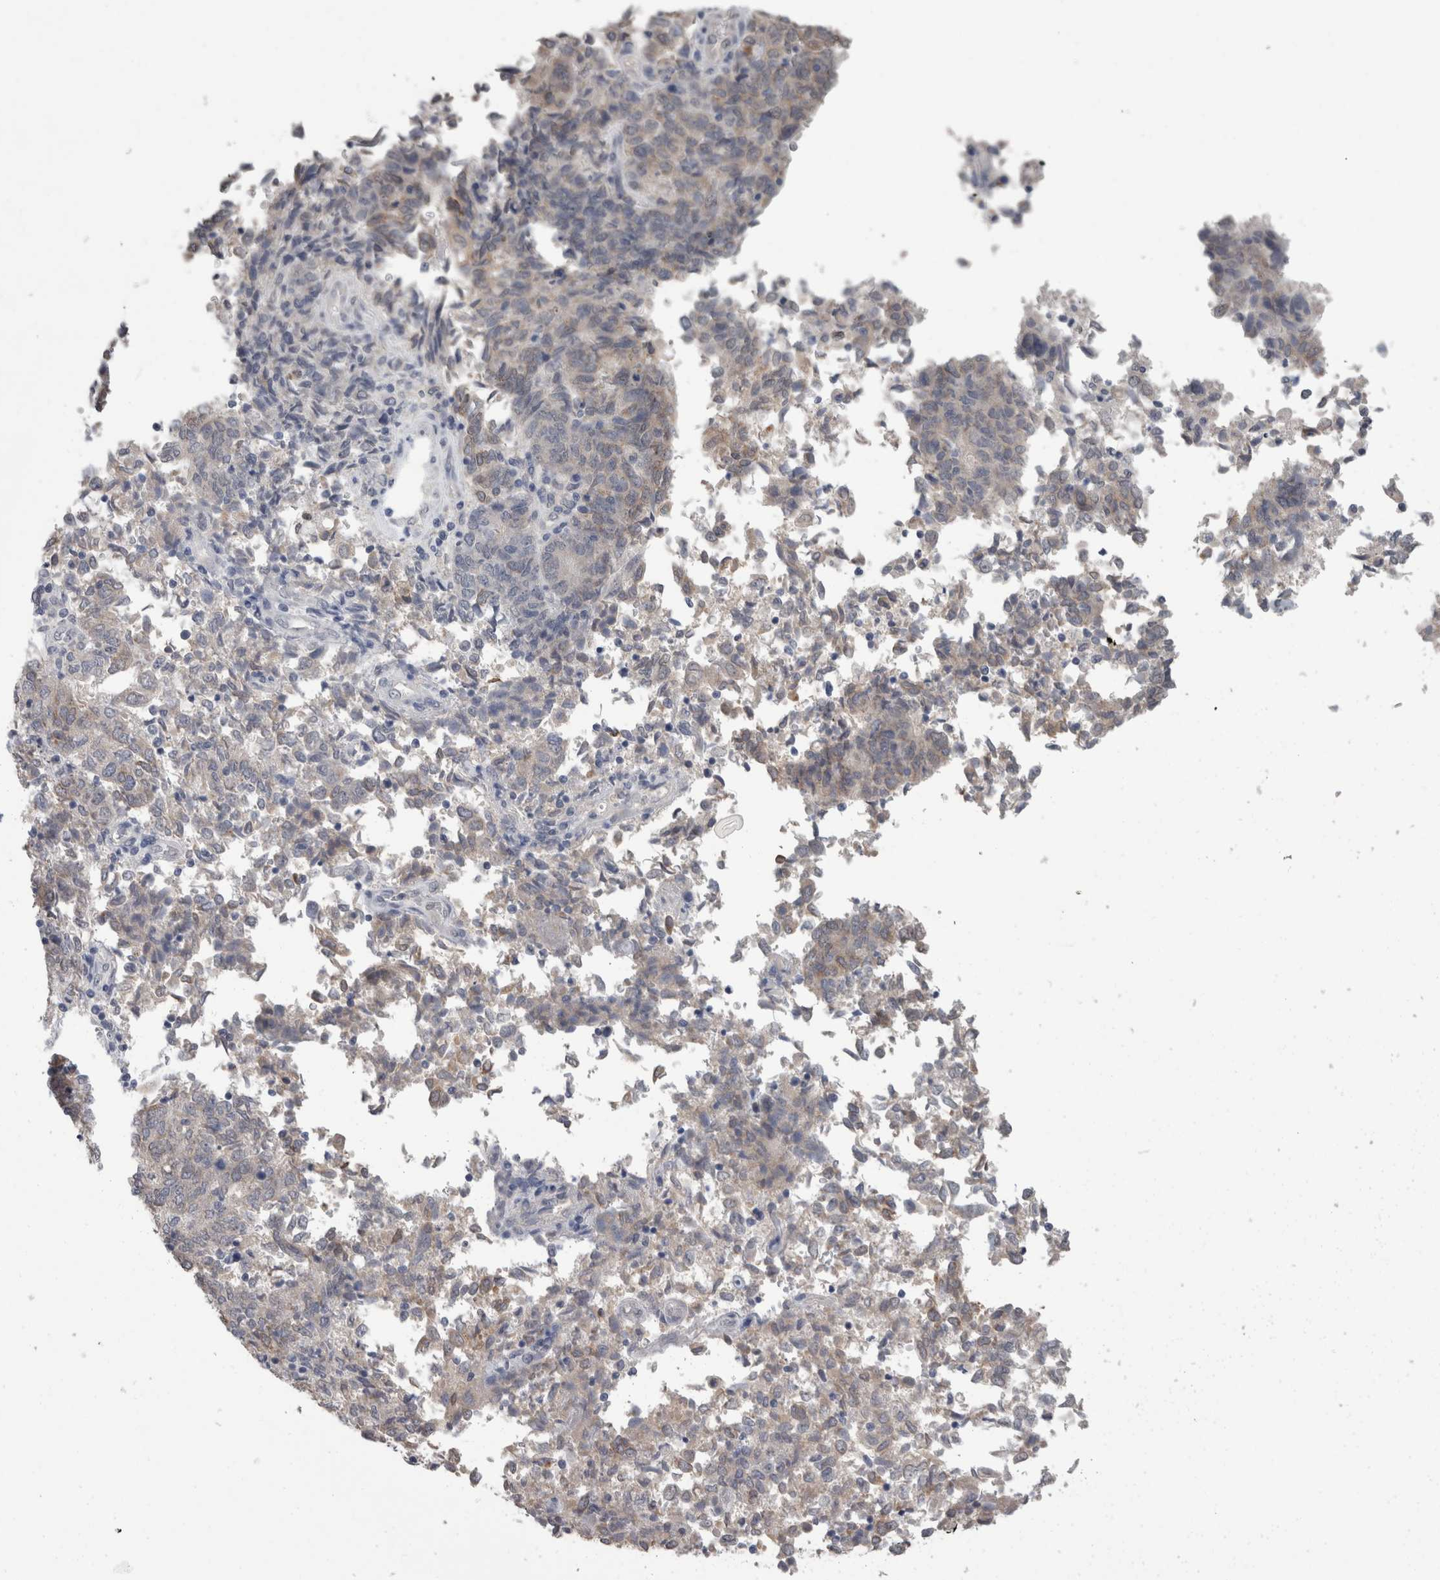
{"staining": {"intensity": "negative", "quantity": "none", "location": "none"}, "tissue": "endometrial cancer", "cell_type": "Tumor cells", "image_type": "cancer", "snomed": [{"axis": "morphology", "description": "Adenocarcinoma, NOS"}, {"axis": "topography", "description": "Endometrium"}], "caption": "A high-resolution photomicrograph shows immunohistochemistry staining of endometrial adenocarcinoma, which exhibits no significant expression in tumor cells.", "gene": "FHOD3", "patient": {"sex": "female", "age": 80}}